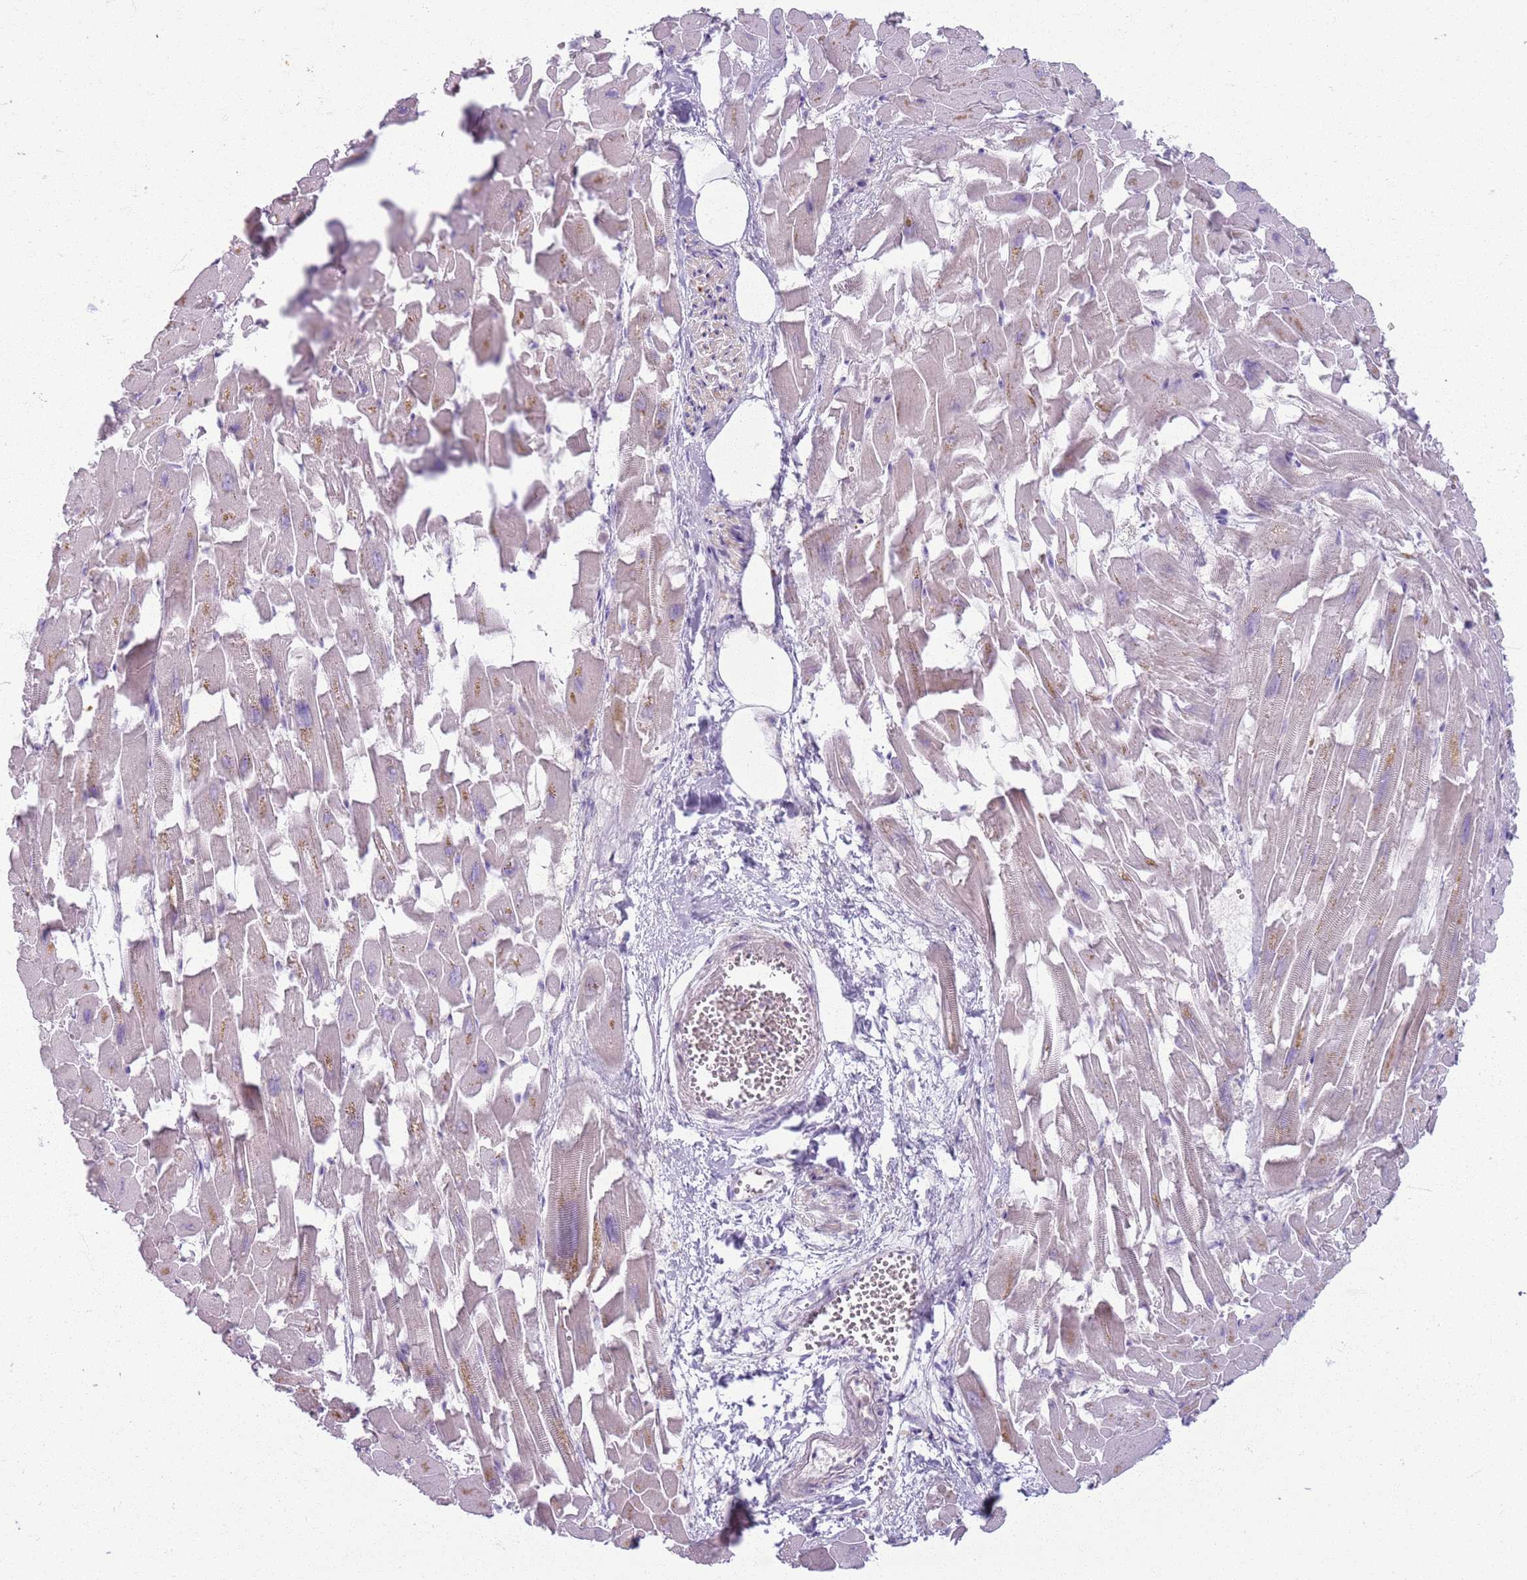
{"staining": {"intensity": "weak", "quantity": "<25%", "location": "cytoplasmic/membranous"}, "tissue": "heart muscle", "cell_type": "Cardiomyocytes", "image_type": "normal", "snomed": [{"axis": "morphology", "description": "Normal tissue, NOS"}, {"axis": "topography", "description": "Heart"}], "caption": "This is an IHC image of unremarkable human heart muscle. There is no positivity in cardiomyocytes.", "gene": "ZDHHC2", "patient": {"sex": "female", "age": 64}}